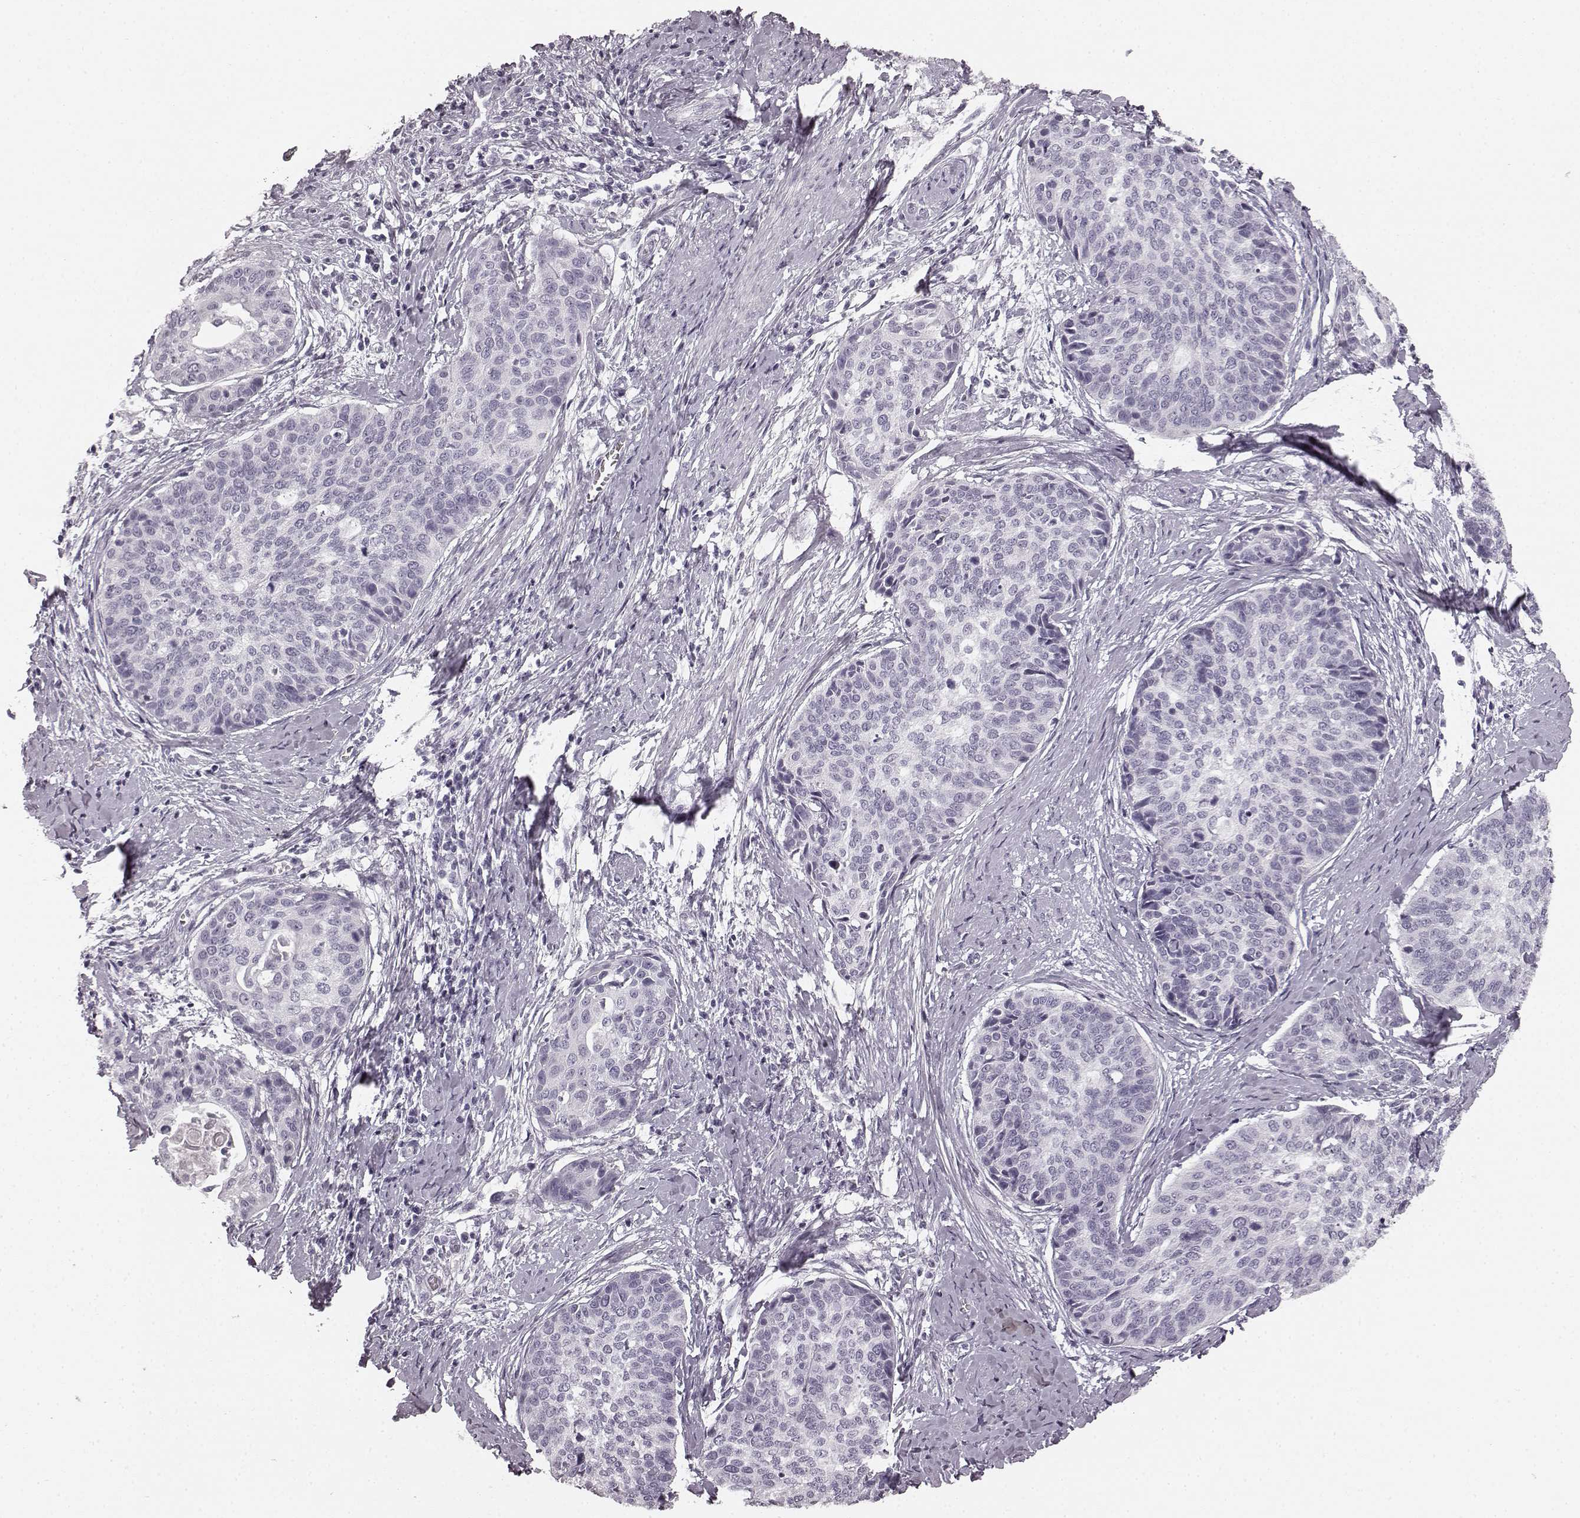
{"staining": {"intensity": "negative", "quantity": "none", "location": "none"}, "tissue": "cervical cancer", "cell_type": "Tumor cells", "image_type": "cancer", "snomed": [{"axis": "morphology", "description": "Squamous cell carcinoma, NOS"}, {"axis": "topography", "description": "Cervix"}], "caption": "Micrograph shows no significant protein positivity in tumor cells of cervical cancer (squamous cell carcinoma). The staining was performed using DAB (3,3'-diaminobenzidine) to visualize the protein expression in brown, while the nuclei were stained in blue with hematoxylin (Magnification: 20x).", "gene": "TMPRSS15", "patient": {"sex": "female", "age": 69}}